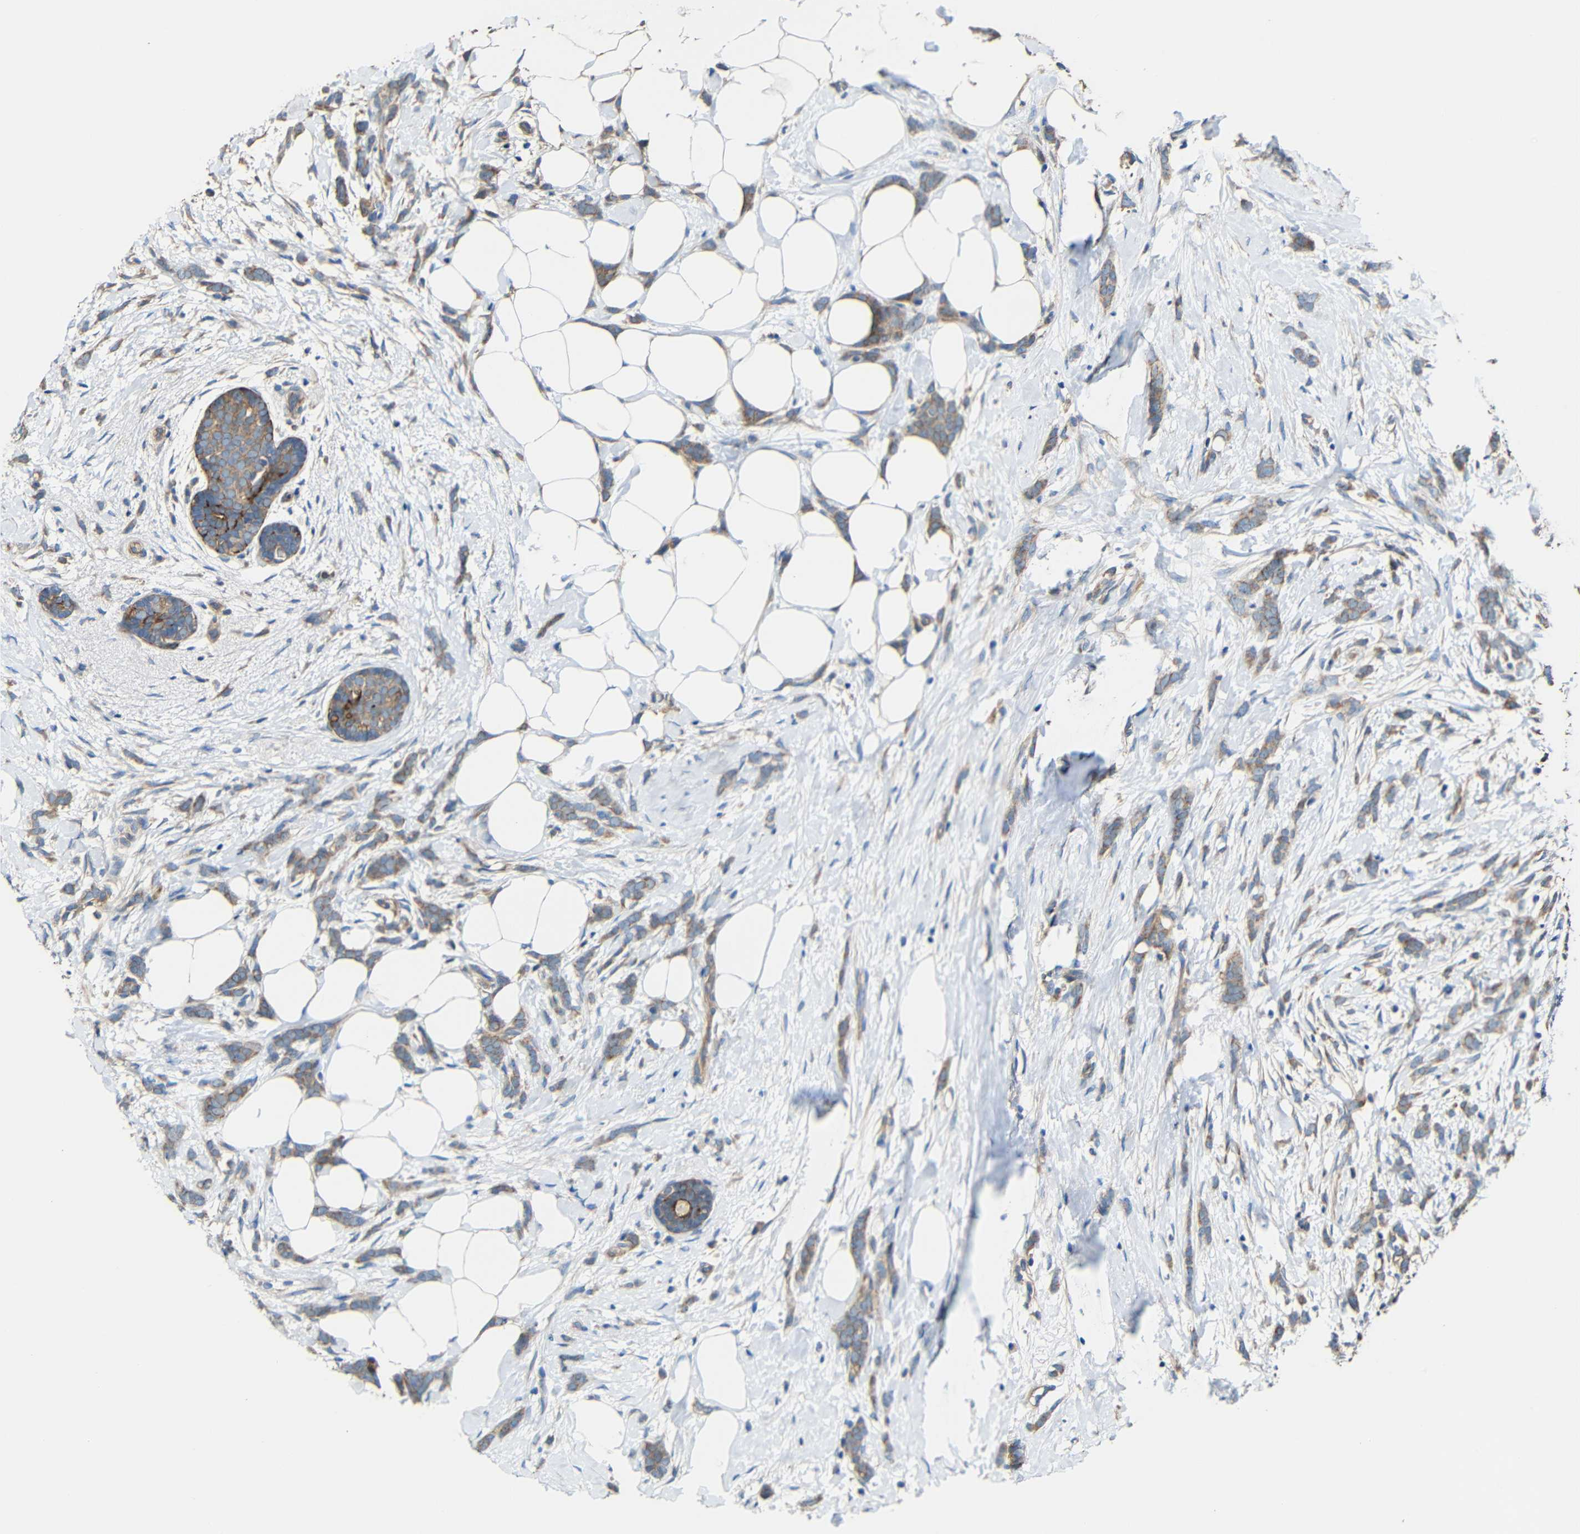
{"staining": {"intensity": "weak", "quantity": ">75%", "location": "cytoplasmic/membranous"}, "tissue": "breast cancer", "cell_type": "Tumor cells", "image_type": "cancer", "snomed": [{"axis": "morphology", "description": "Lobular carcinoma, in situ"}, {"axis": "morphology", "description": "Lobular carcinoma"}, {"axis": "topography", "description": "Breast"}], "caption": "Human breast cancer stained with a brown dye shows weak cytoplasmic/membranous positive positivity in approximately >75% of tumor cells.", "gene": "RHOT2", "patient": {"sex": "female", "age": 41}}